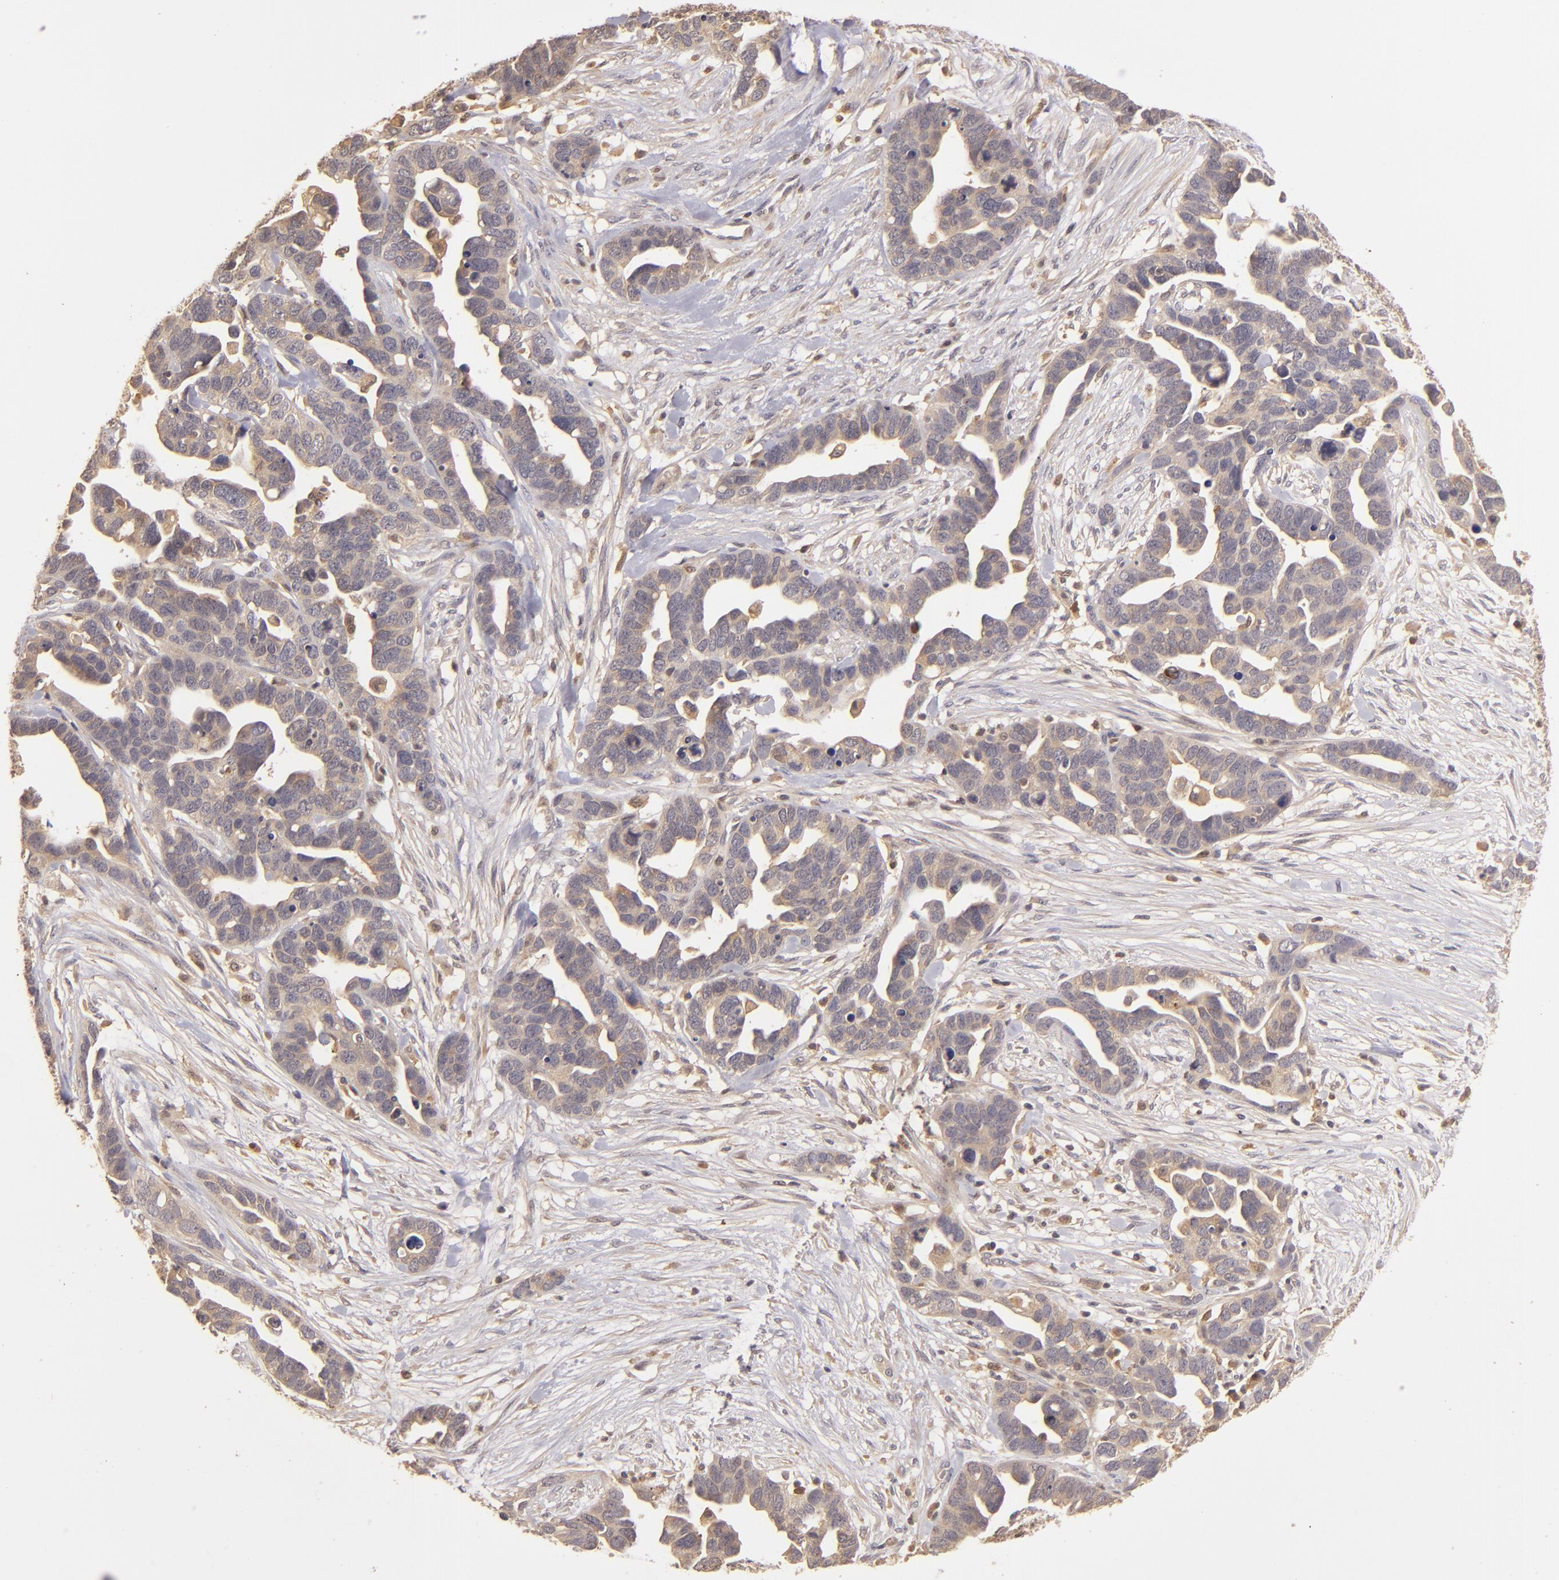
{"staining": {"intensity": "weak", "quantity": ">75%", "location": "cytoplasmic/membranous"}, "tissue": "ovarian cancer", "cell_type": "Tumor cells", "image_type": "cancer", "snomed": [{"axis": "morphology", "description": "Cystadenocarcinoma, serous, NOS"}, {"axis": "topography", "description": "Ovary"}], "caption": "Weak cytoplasmic/membranous positivity is identified in approximately >75% of tumor cells in ovarian cancer (serous cystadenocarcinoma).", "gene": "PRKCD", "patient": {"sex": "female", "age": 54}}